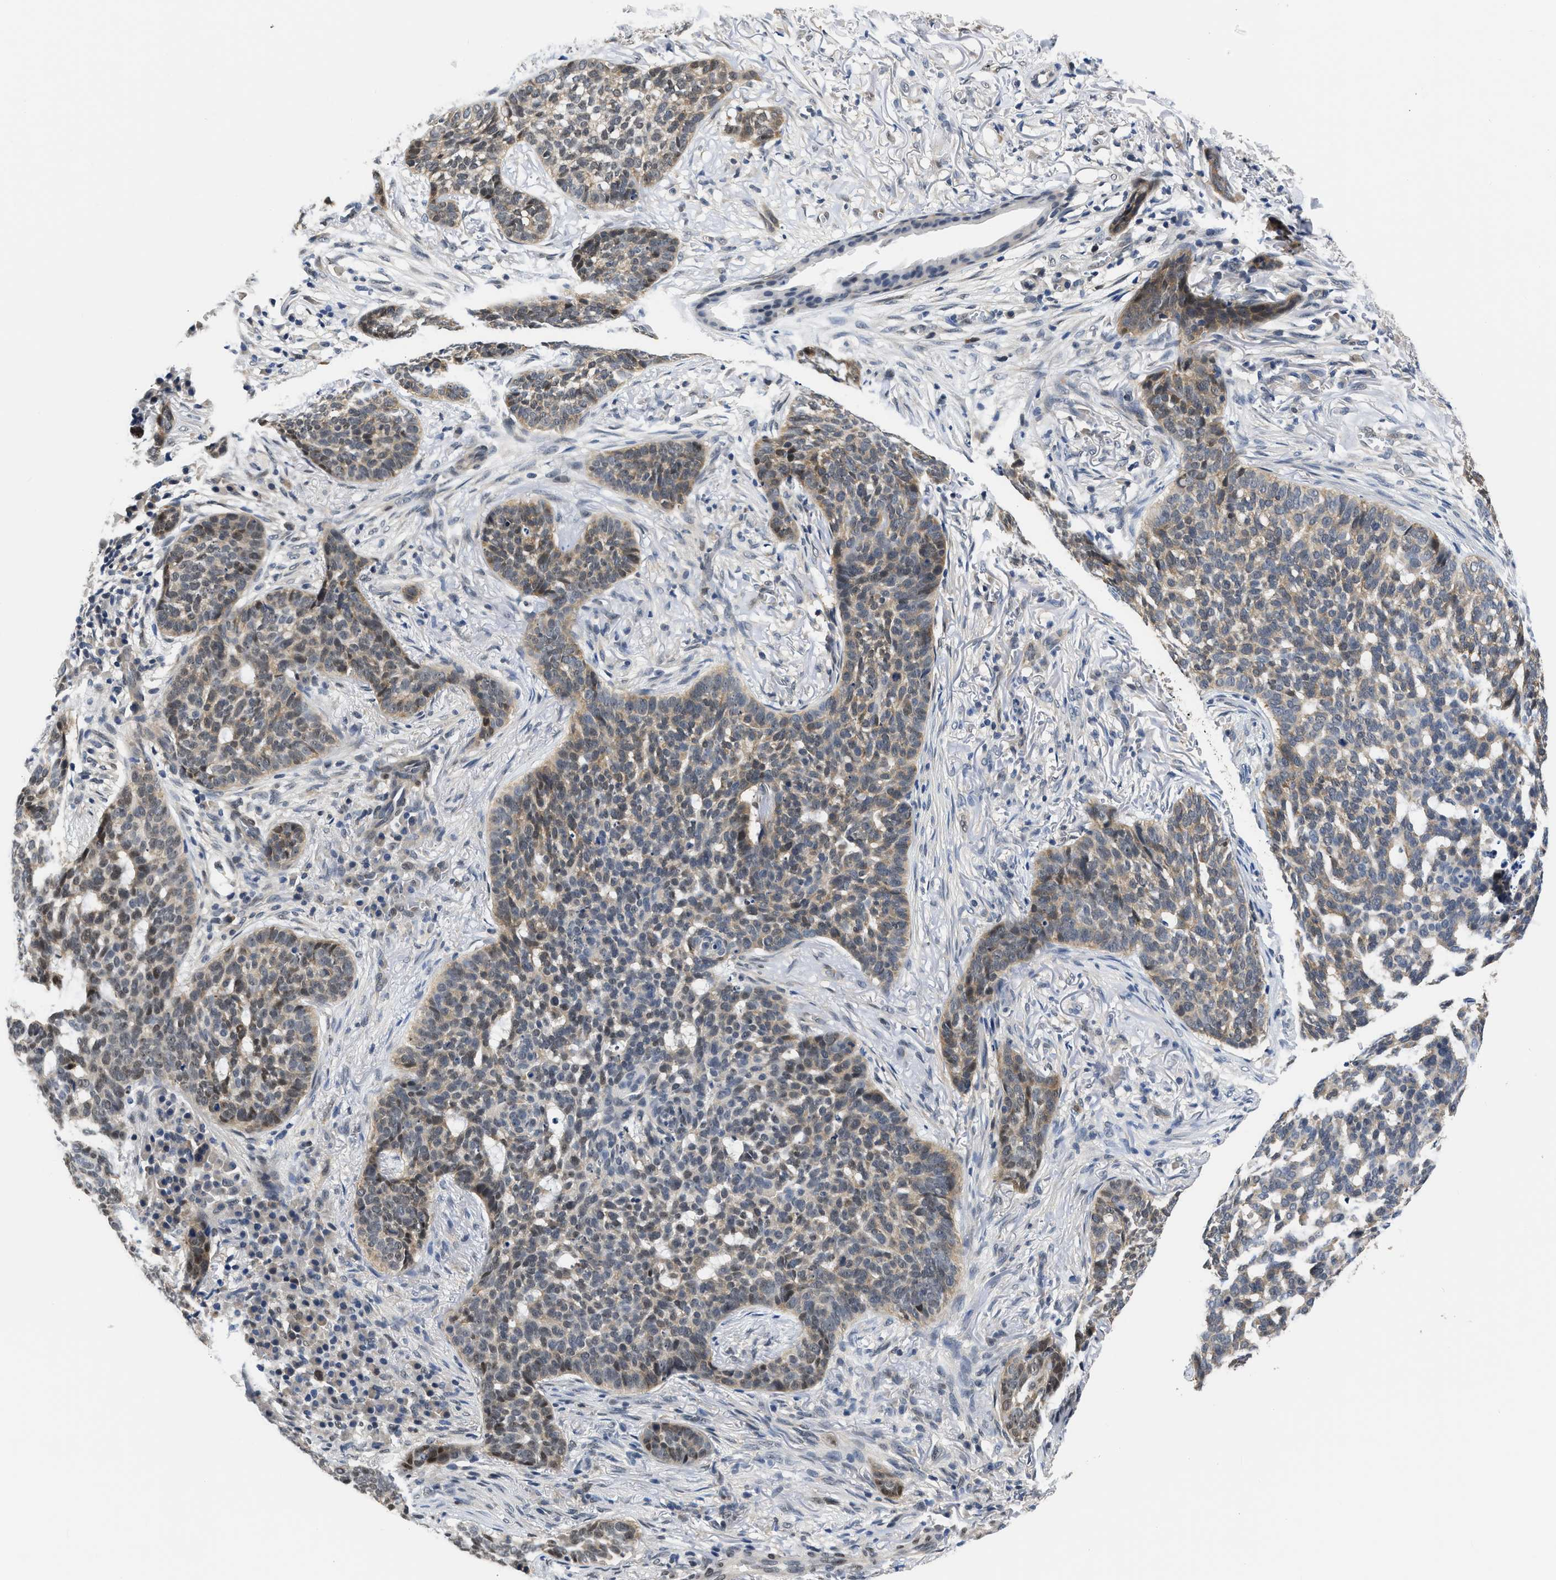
{"staining": {"intensity": "moderate", "quantity": ">75%", "location": "cytoplasmic/membranous,nuclear"}, "tissue": "skin cancer", "cell_type": "Tumor cells", "image_type": "cancer", "snomed": [{"axis": "morphology", "description": "Basal cell carcinoma"}, {"axis": "topography", "description": "Skin"}], "caption": "Skin basal cell carcinoma stained with DAB IHC demonstrates medium levels of moderate cytoplasmic/membranous and nuclear staining in approximately >75% of tumor cells.", "gene": "XPO5", "patient": {"sex": "male", "age": 85}}